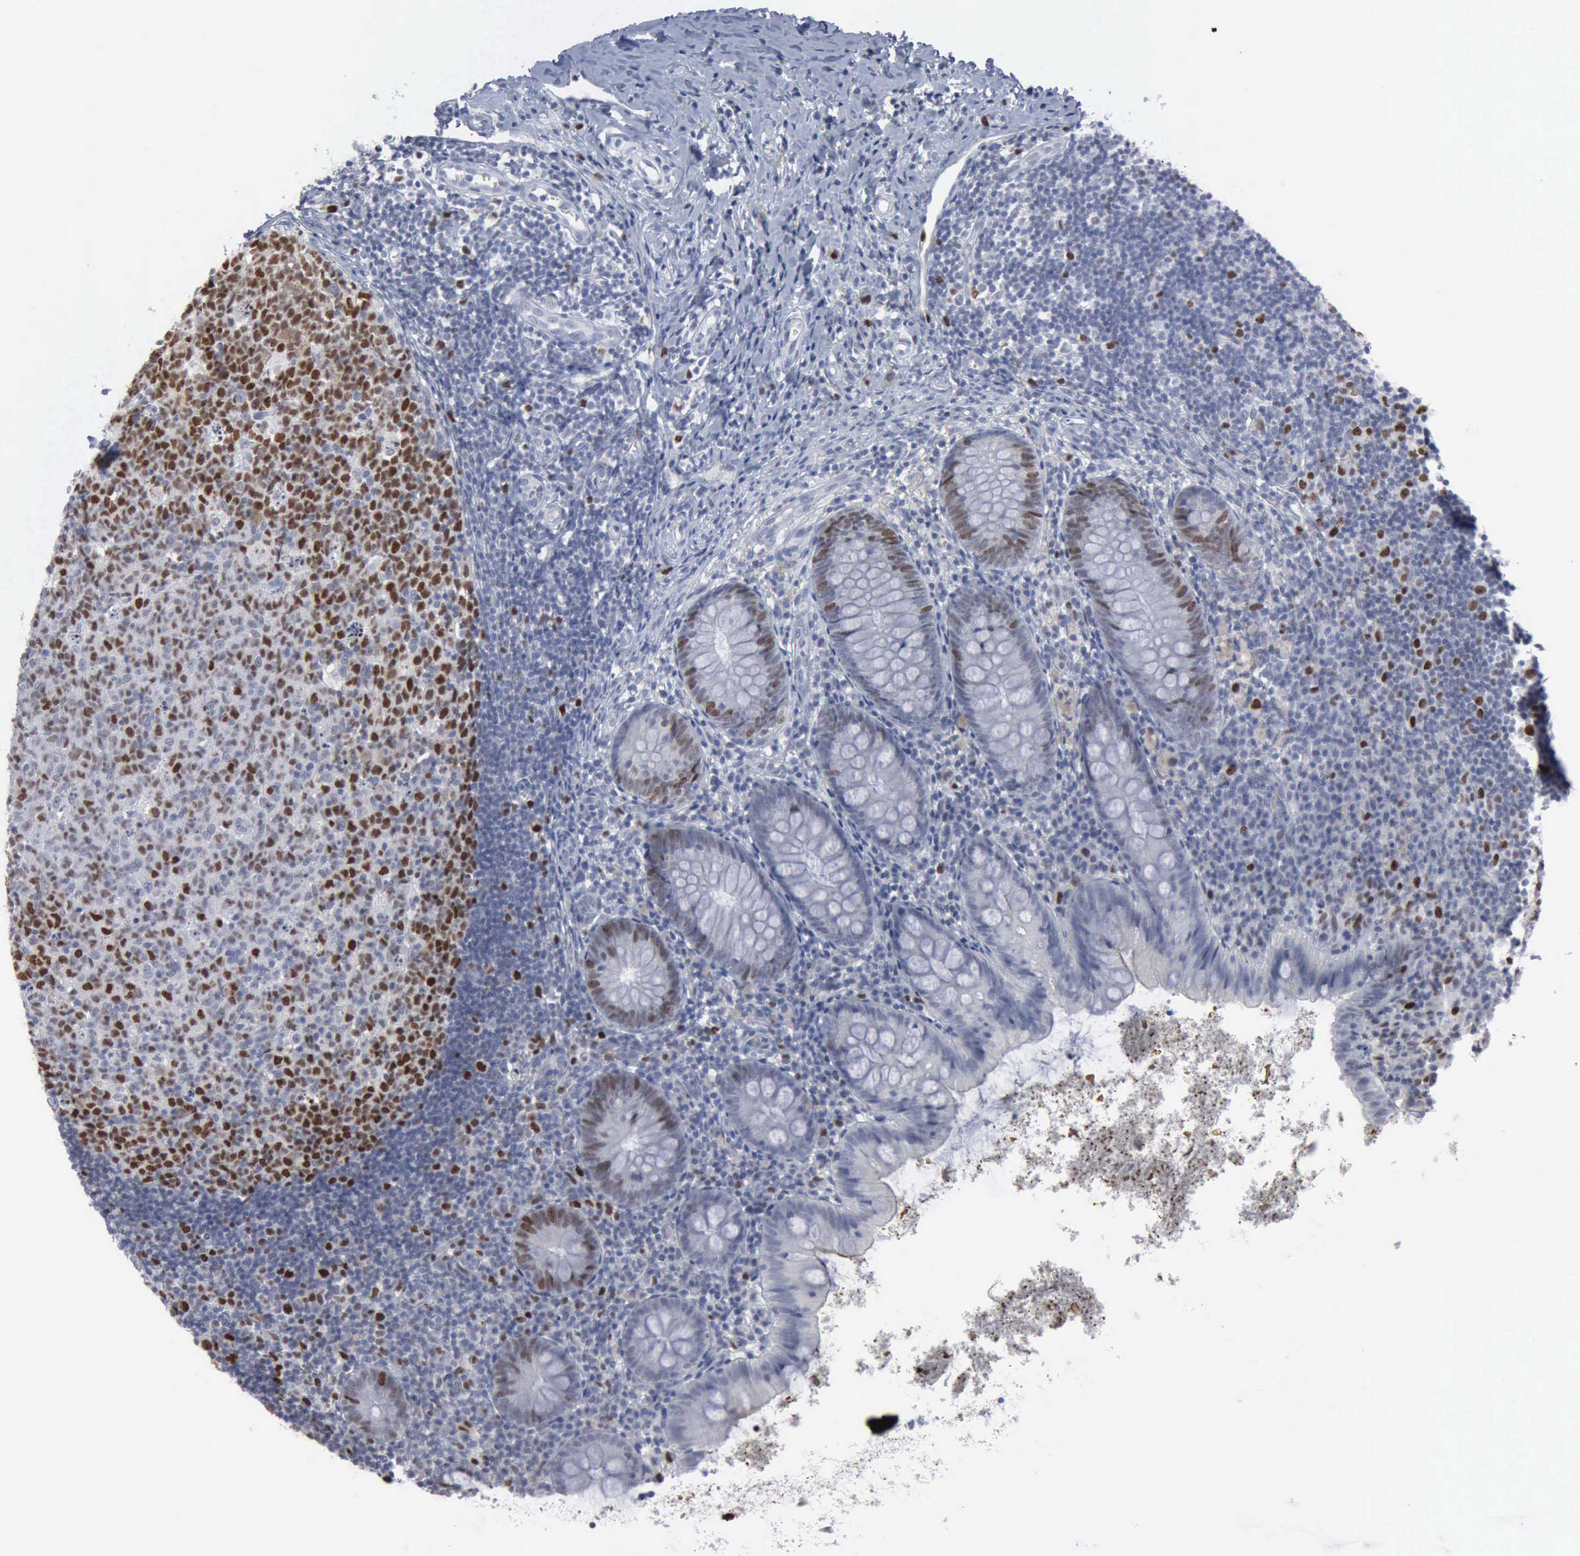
{"staining": {"intensity": "moderate", "quantity": "<25%", "location": "nuclear"}, "tissue": "appendix", "cell_type": "Glandular cells", "image_type": "normal", "snomed": [{"axis": "morphology", "description": "Normal tissue, NOS"}, {"axis": "topography", "description": "Appendix"}], "caption": "IHC histopathology image of unremarkable appendix: human appendix stained using immunohistochemistry (IHC) demonstrates low levels of moderate protein expression localized specifically in the nuclear of glandular cells, appearing as a nuclear brown color.", "gene": "MCM5", "patient": {"sex": "female", "age": 9}}